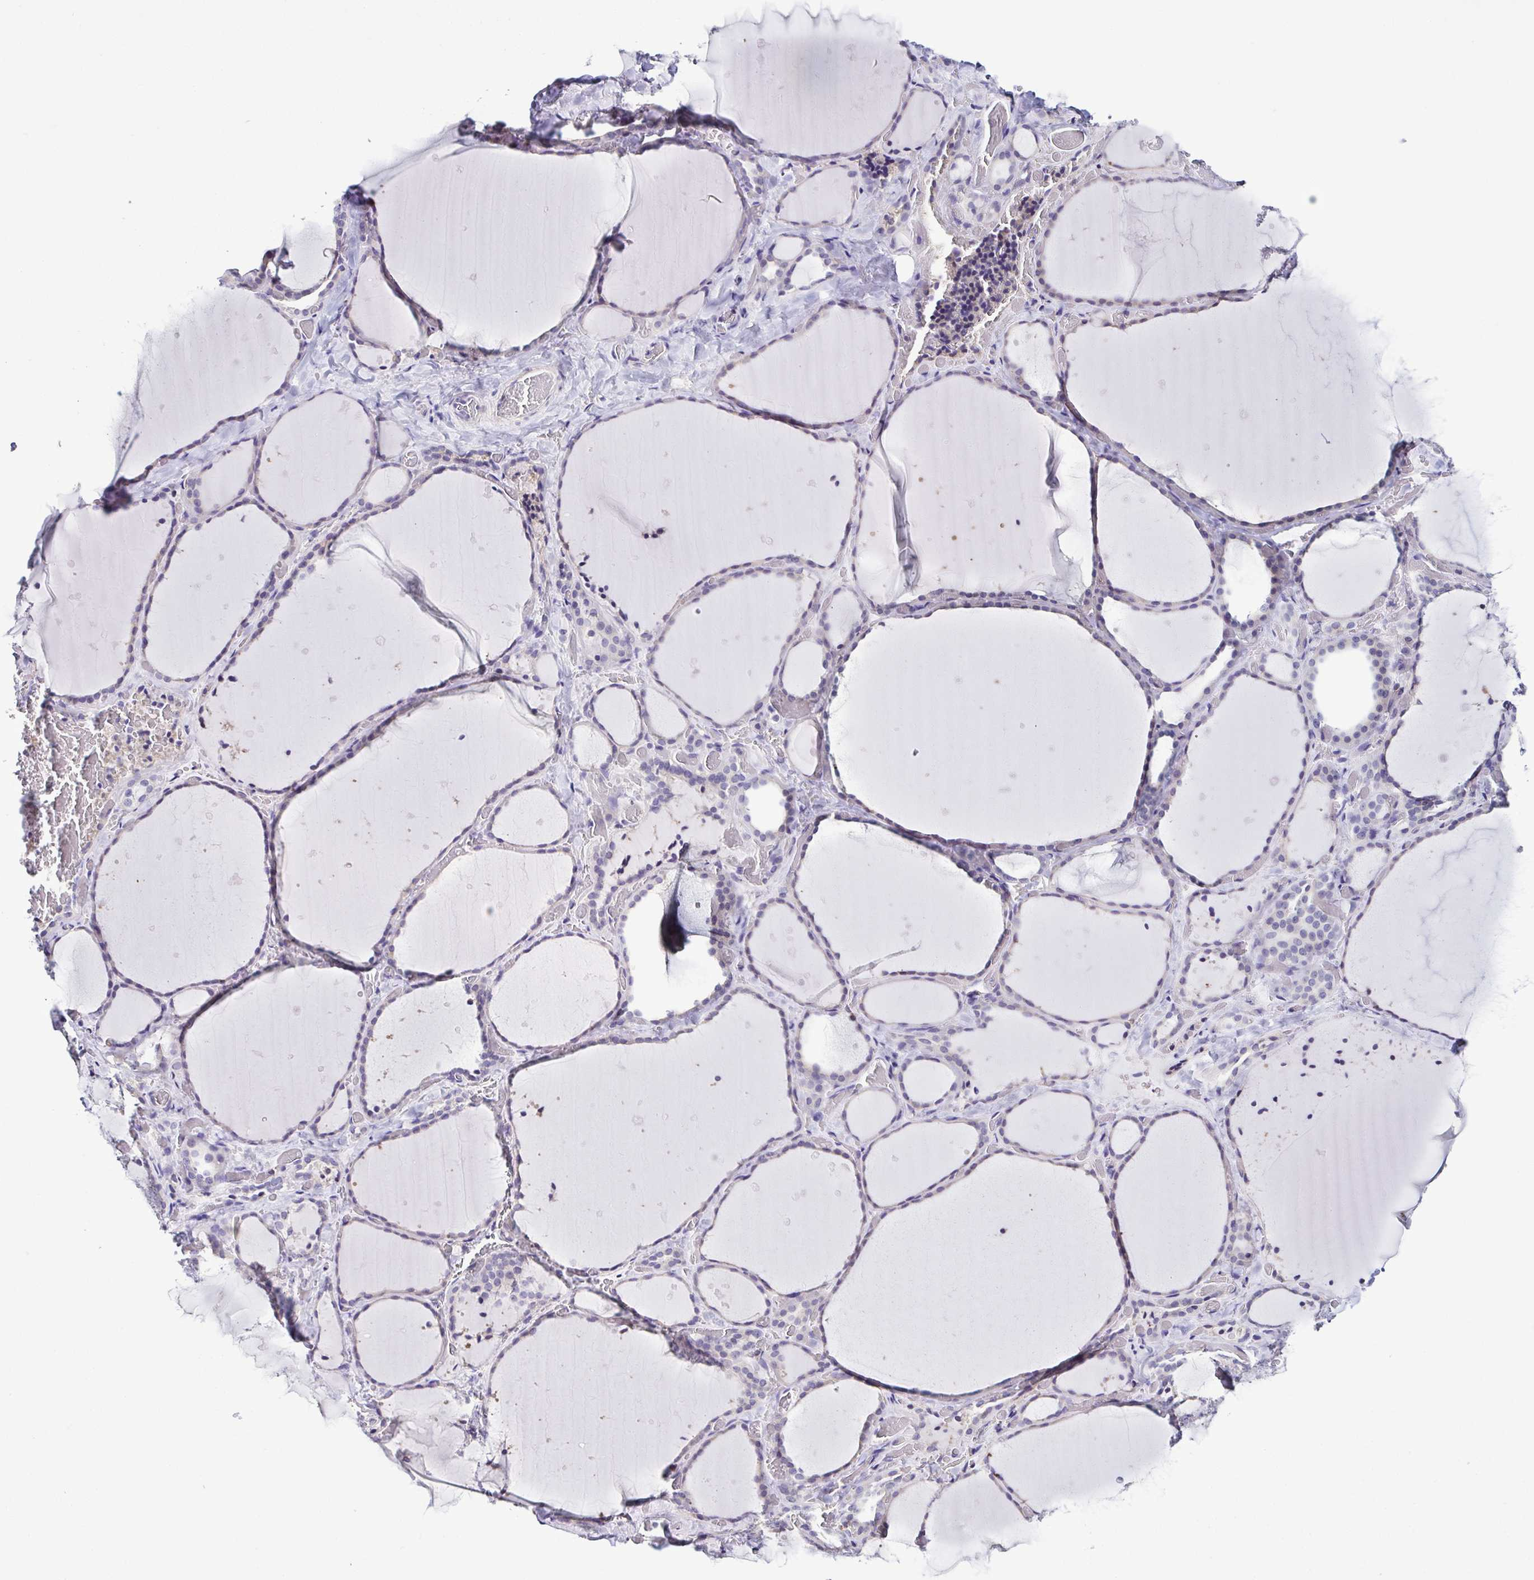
{"staining": {"intensity": "negative", "quantity": "none", "location": "none"}, "tissue": "thyroid gland", "cell_type": "Glandular cells", "image_type": "normal", "snomed": [{"axis": "morphology", "description": "Normal tissue, NOS"}, {"axis": "topography", "description": "Thyroid gland"}], "caption": "High magnification brightfield microscopy of normal thyroid gland stained with DAB (brown) and counterstained with hematoxylin (blue): glandular cells show no significant positivity. Nuclei are stained in blue.", "gene": "TNNT2", "patient": {"sex": "female", "age": 36}}